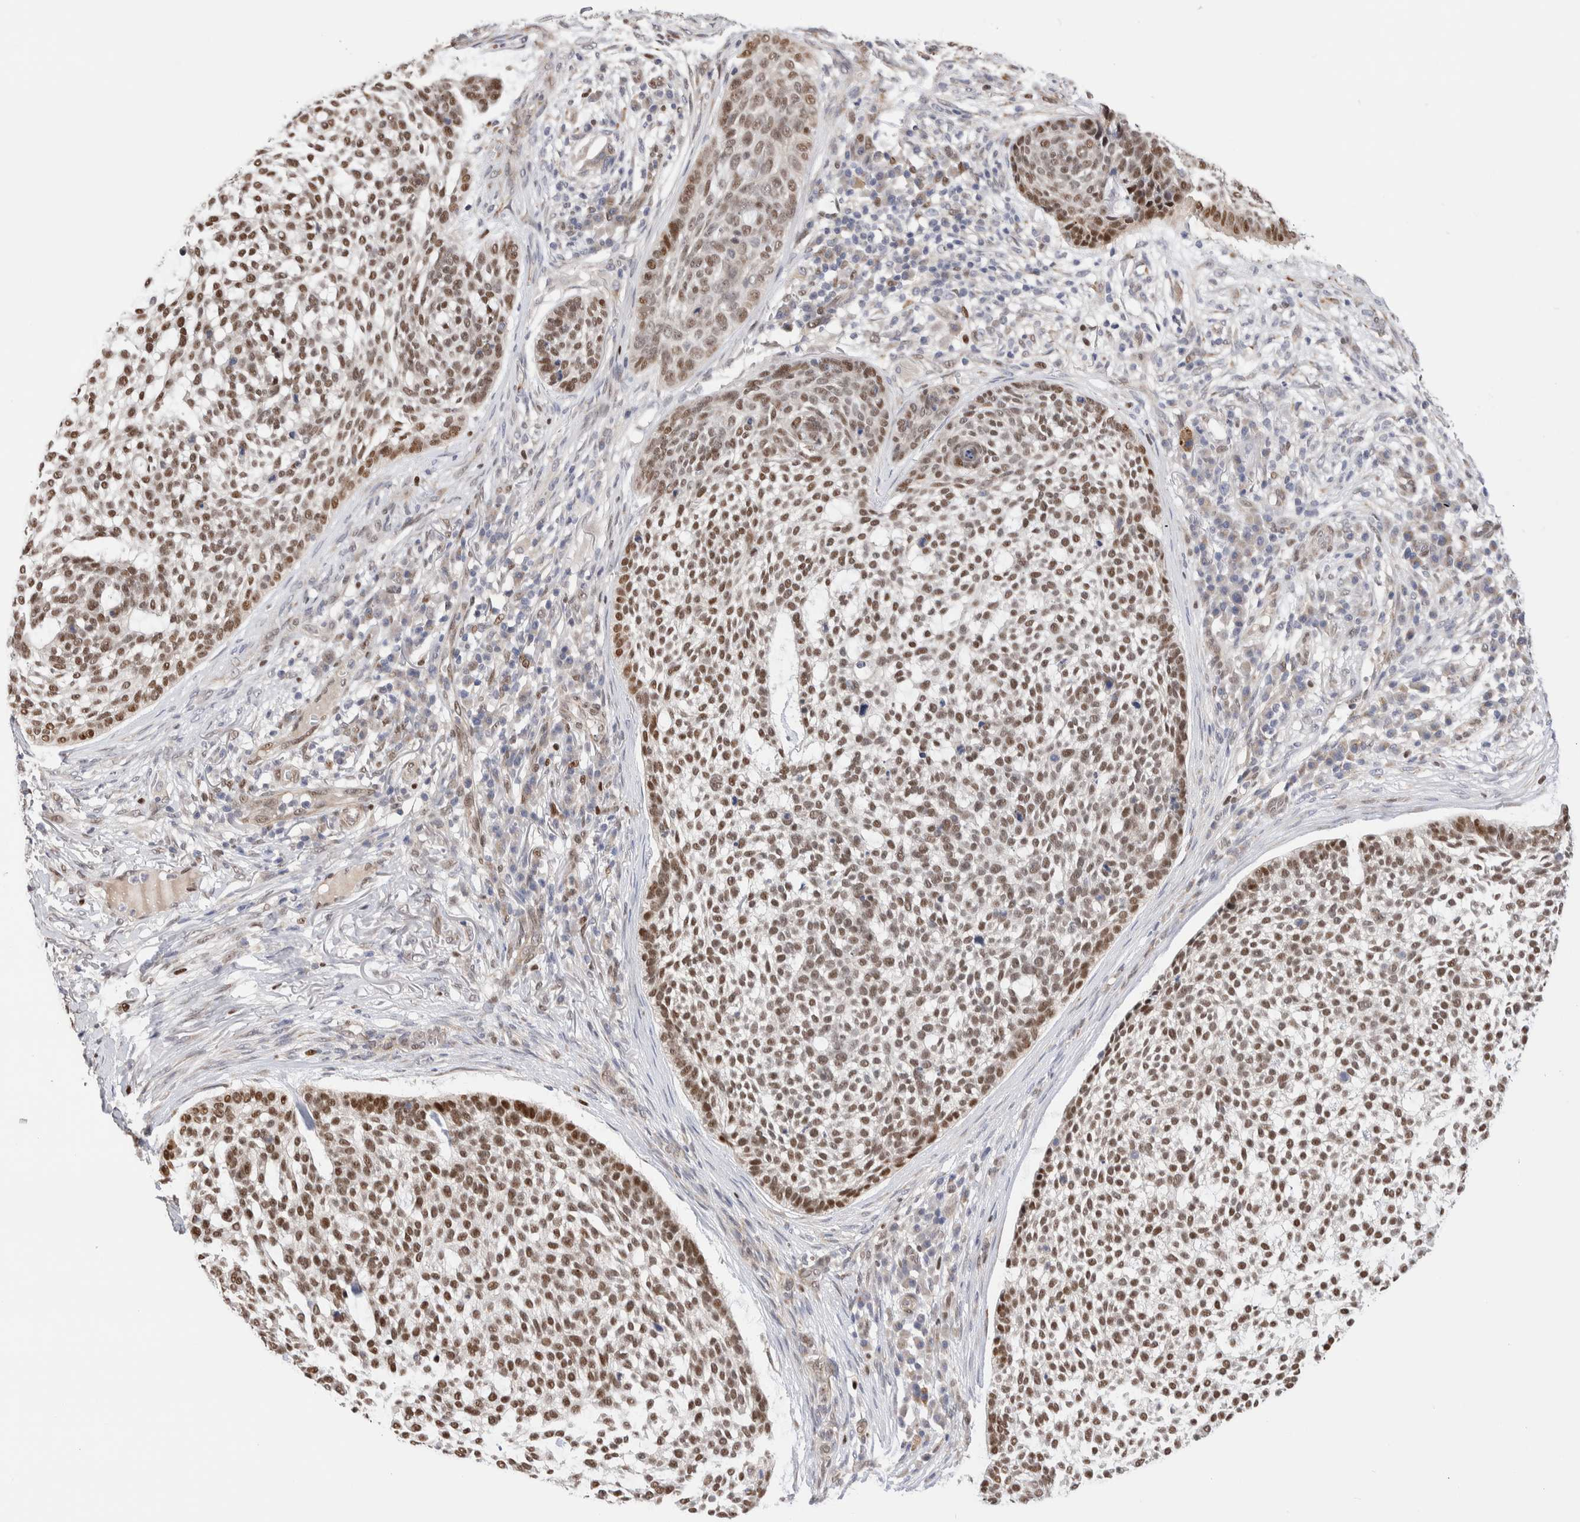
{"staining": {"intensity": "moderate", "quantity": ">75%", "location": "nuclear"}, "tissue": "skin cancer", "cell_type": "Tumor cells", "image_type": "cancer", "snomed": [{"axis": "morphology", "description": "Basal cell carcinoma"}, {"axis": "topography", "description": "Skin"}], "caption": "IHC (DAB) staining of basal cell carcinoma (skin) shows moderate nuclear protein positivity in approximately >75% of tumor cells. Immunohistochemistry (ihc) stains the protein in brown and the nuclei are stained blue.", "gene": "NSMAF", "patient": {"sex": "female", "age": 64}}